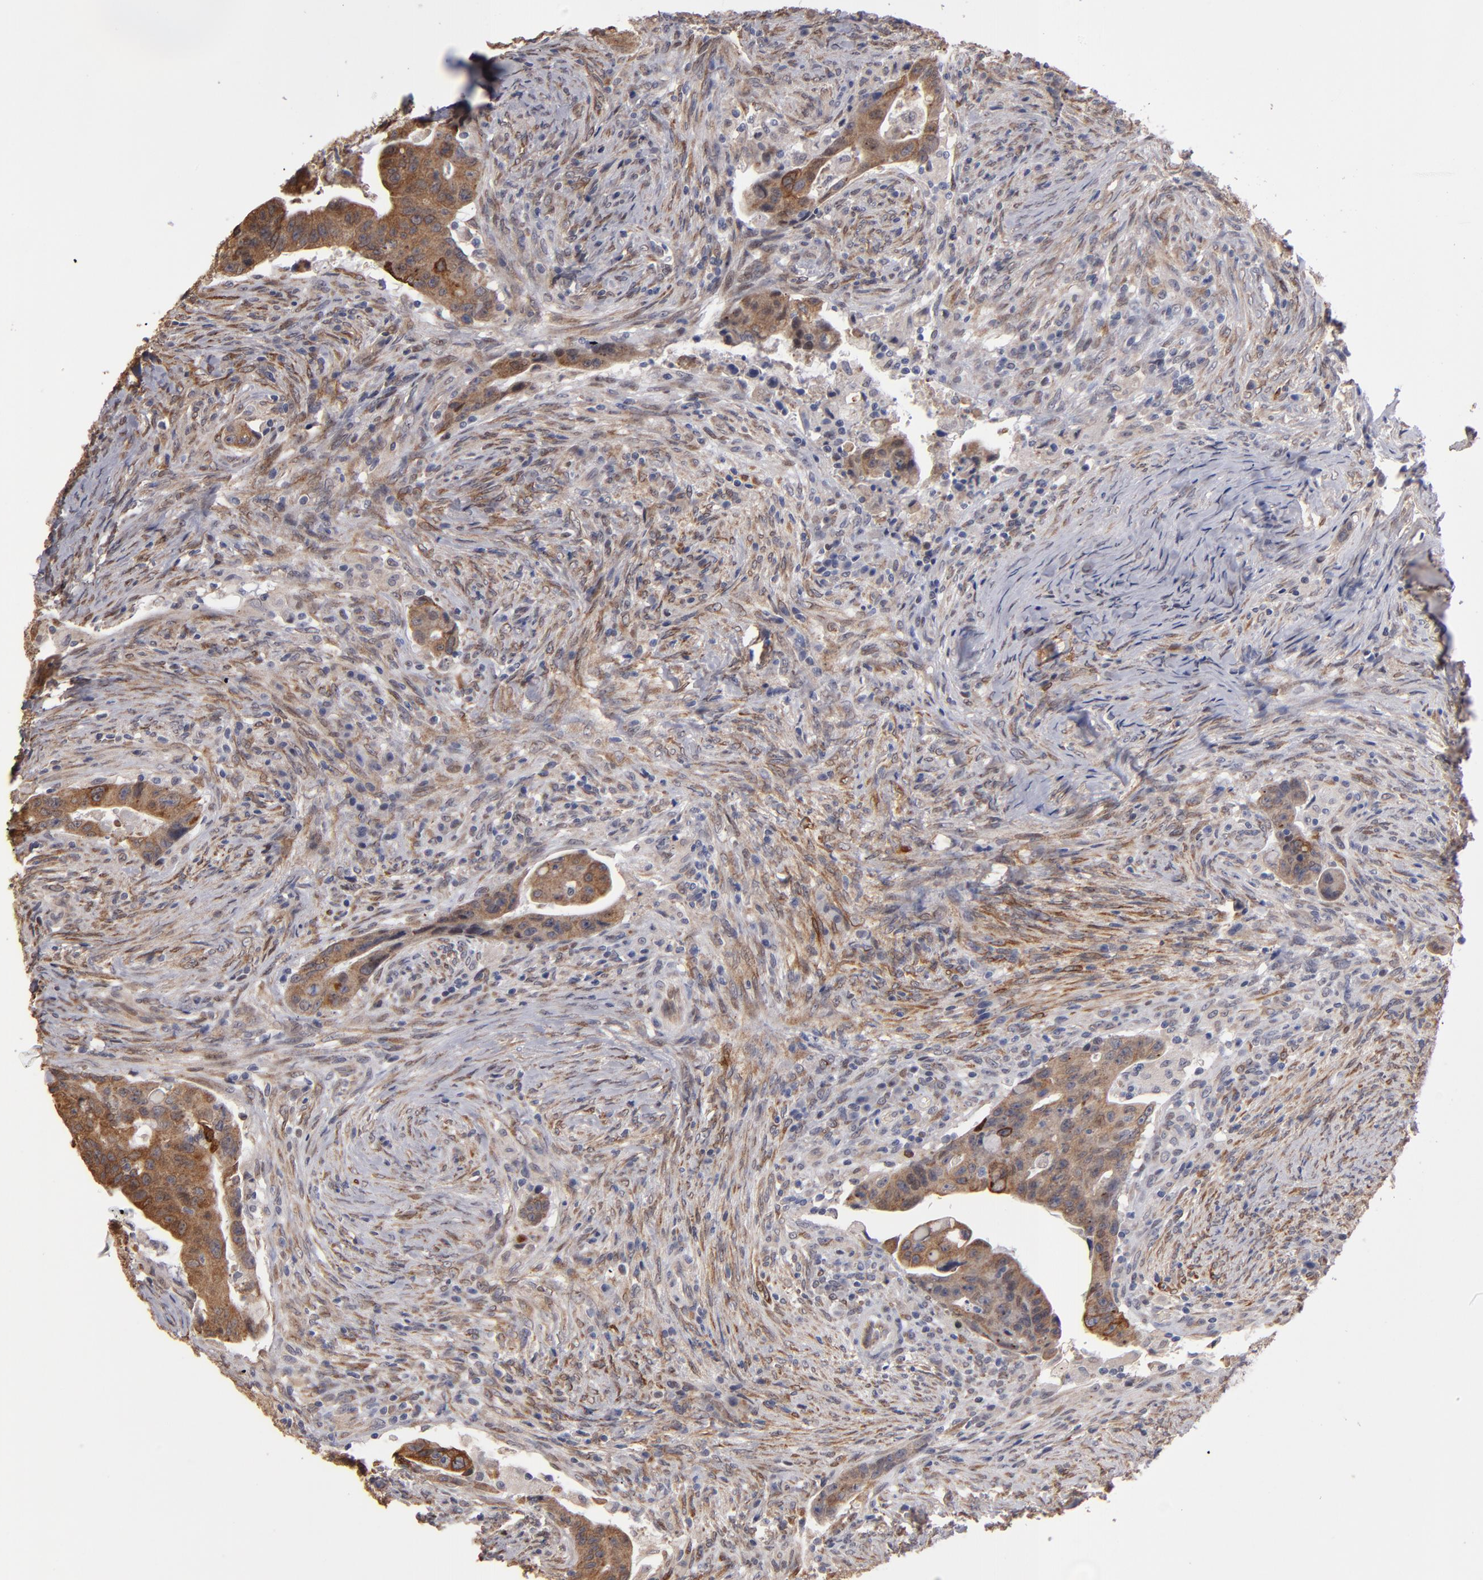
{"staining": {"intensity": "moderate", "quantity": "25%-75%", "location": "cytoplasmic/membranous"}, "tissue": "colorectal cancer", "cell_type": "Tumor cells", "image_type": "cancer", "snomed": [{"axis": "morphology", "description": "Adenocarcinoma, NOS"}, {"axis": "topography", "description": "Rectum"}], "caption": "Human adenocarcinoma (colorectal) stained for a protein (brown) shows moderate cytoplasmic/membranous positive staining in approximately 25%-75% of tumor cells.", "gene": "PGRMC1", "patient": {"sex": "female", "age": 71}}